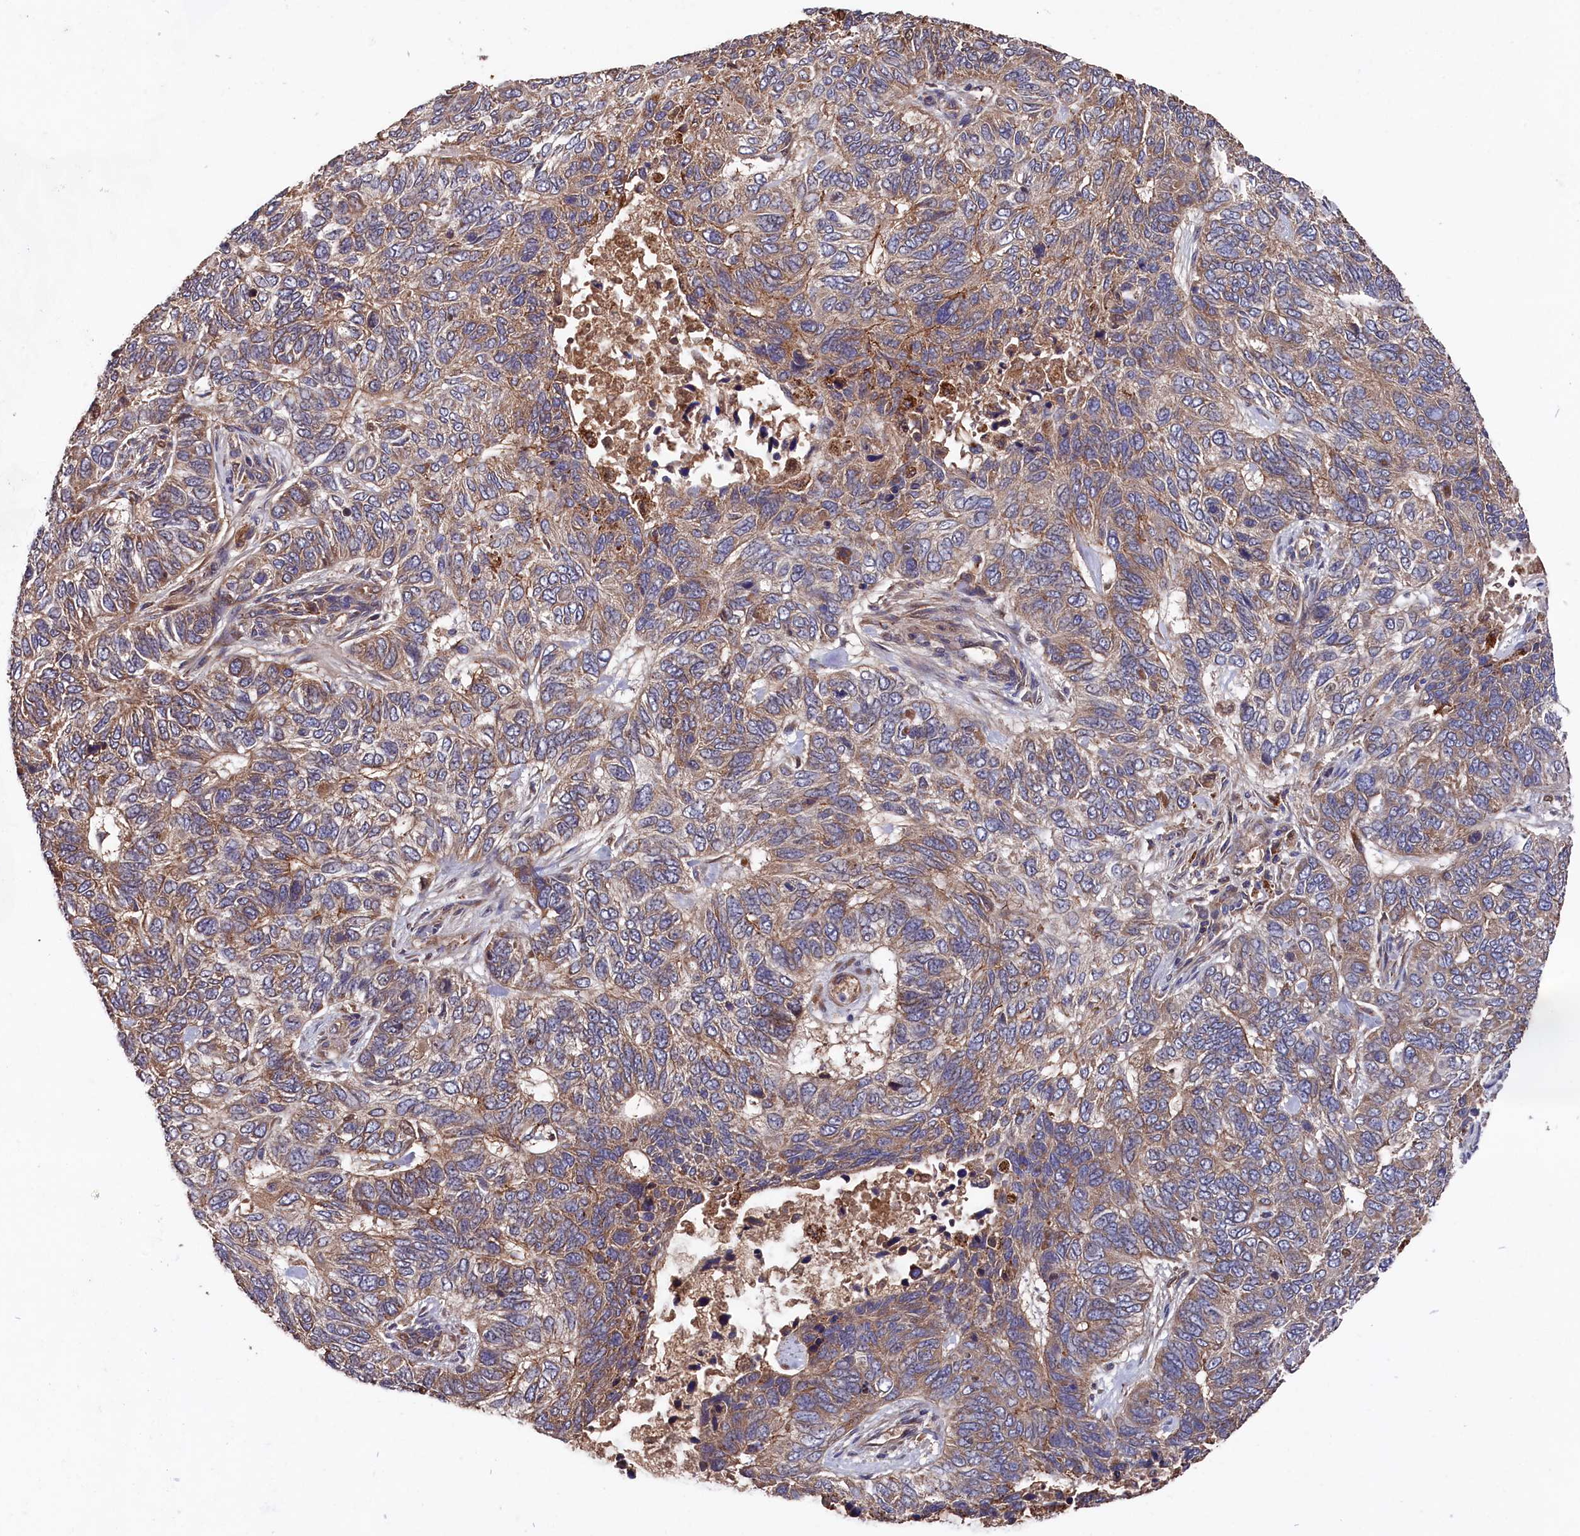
{"staining": {"intensity": "weak", "quantity": "25%-75%", "location": "cytoplasmic/membranous"}, "tissue": "skin cancer", "cell_type": "Tumor cells", "image_type": "cancer", "snomed": [{"axis": "morphology", "description": "Basal cell carcinoma"}, {"axis": "topography", "description": "Skin"}], "caption": "A low amount of weak cytoplasmic/membranous expression is appreciated in approximately 25%-75% of tumor cells in skin cancer tissue.", "gene": "SLC12A4", "patient": {"sex": "female", "age": 65}}